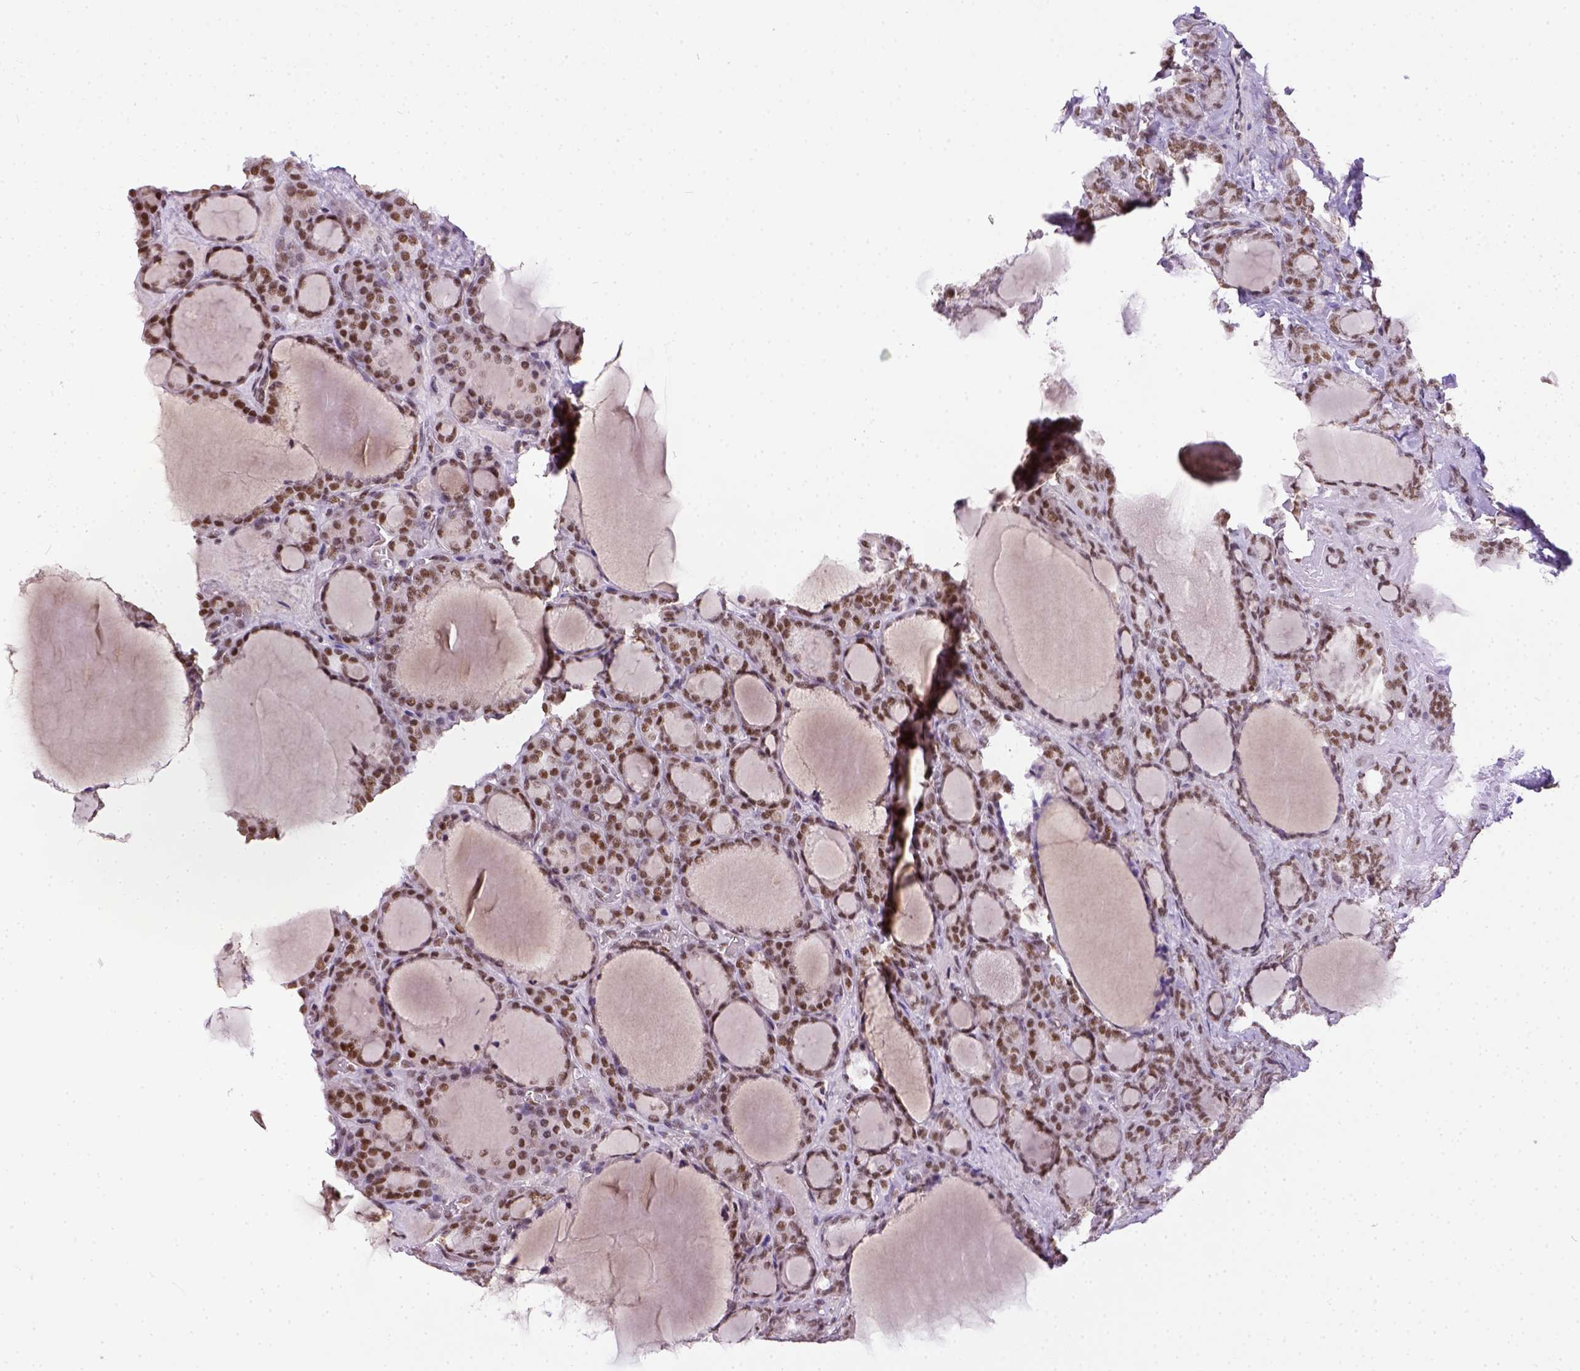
{"staining": {"intensity": "moderate", "quantity": ">75%", "location": "nuclear"}, "tissue": "thyroid cancer", "cell_type": "Tumor cells", "image_type": "cancer", "snomed": [{"axis": "morphology", "description": "Normal tissue, NOS"}, {"axis": "morphology", "description": "Follicular adenoma carcinoma, NOS"}, {"axis": "topography", "description": "Thyroid gland"}], "caption": "Follicular adenoma carcinoma (thyroid) stained with immunohistochemistry (IHC) exhibits moderate nuclear staining in about >75% of tumor cells. (DAB IHC with brightfield microscopy, high magnification).", "gene": "ERCC1", "patient": {"sex": "female", "age": 31}}